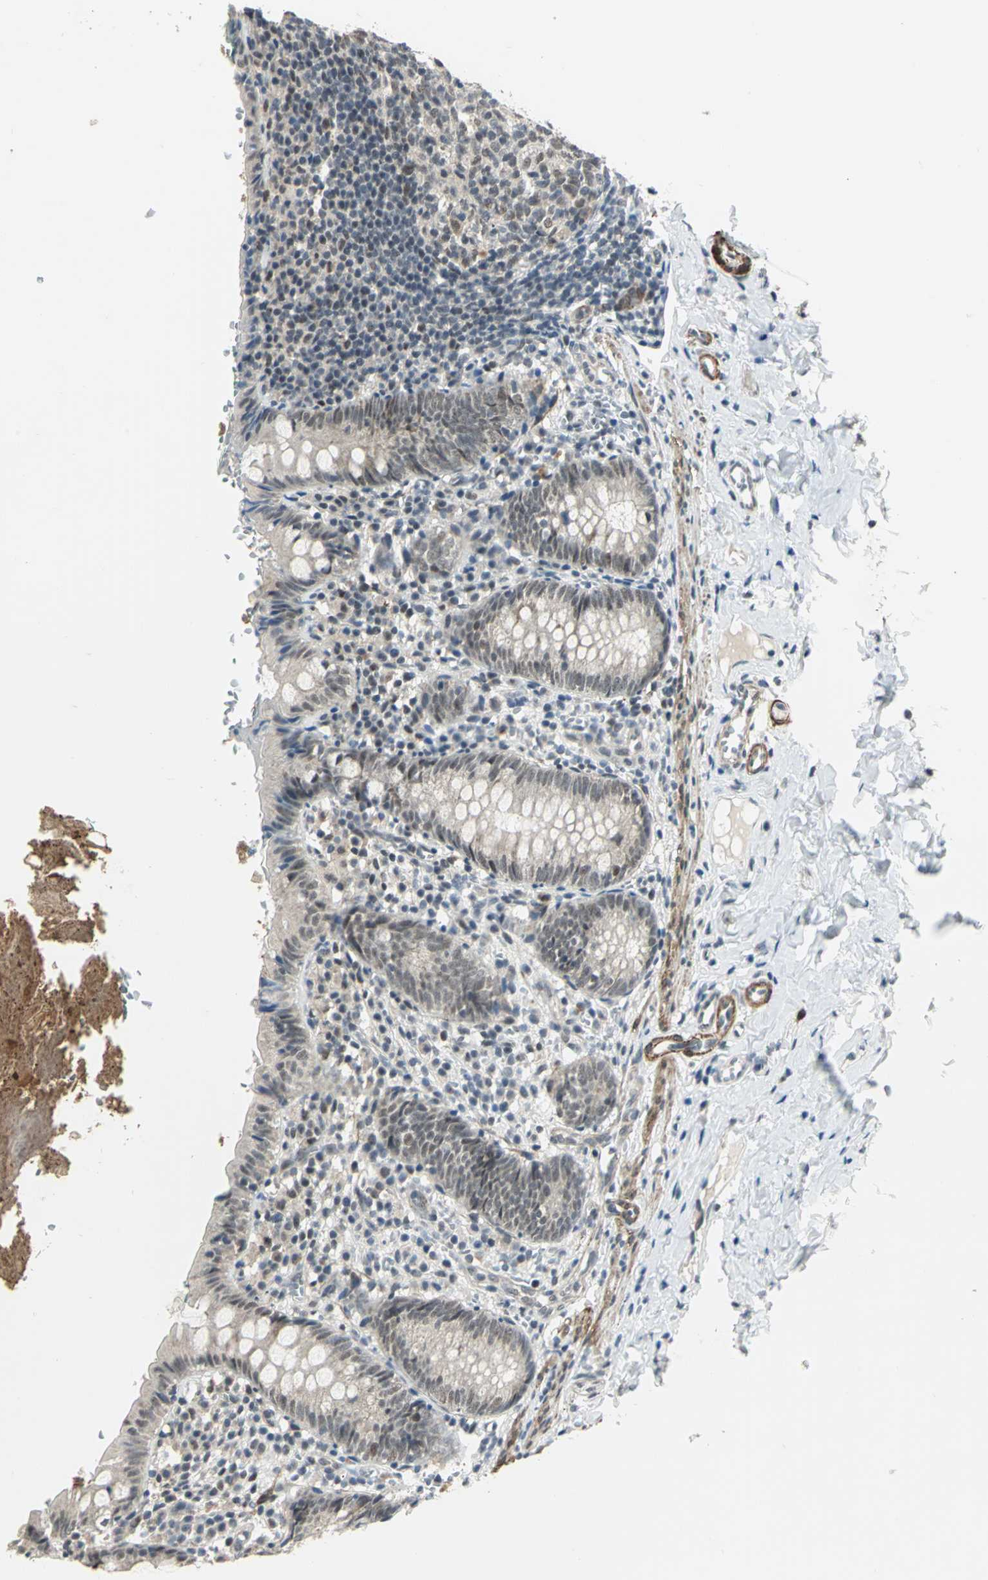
{"staining": {"intensity": "weak", "quantity": "25%-75%", "location": "cytoplasmic/membranous,nuclear"}, "tissue": "appendix", "cell_type": "Glandular cells", "image_type": "normal", "snomed": [{"axis": "morphology", "description": "Normal tissue, NOS"}, {"axis": "topography", "description": "Appendix"}], "caption": "Weak cytoplasmic/membranous,nuclear protein positivity is present in about 25%-75% of glandular cells in appendix. The protein of interest is shown in brown color, while the nuclei are stained blue.", "gene": "MTA1", "patient": {"sex": "female", "age": 10}}